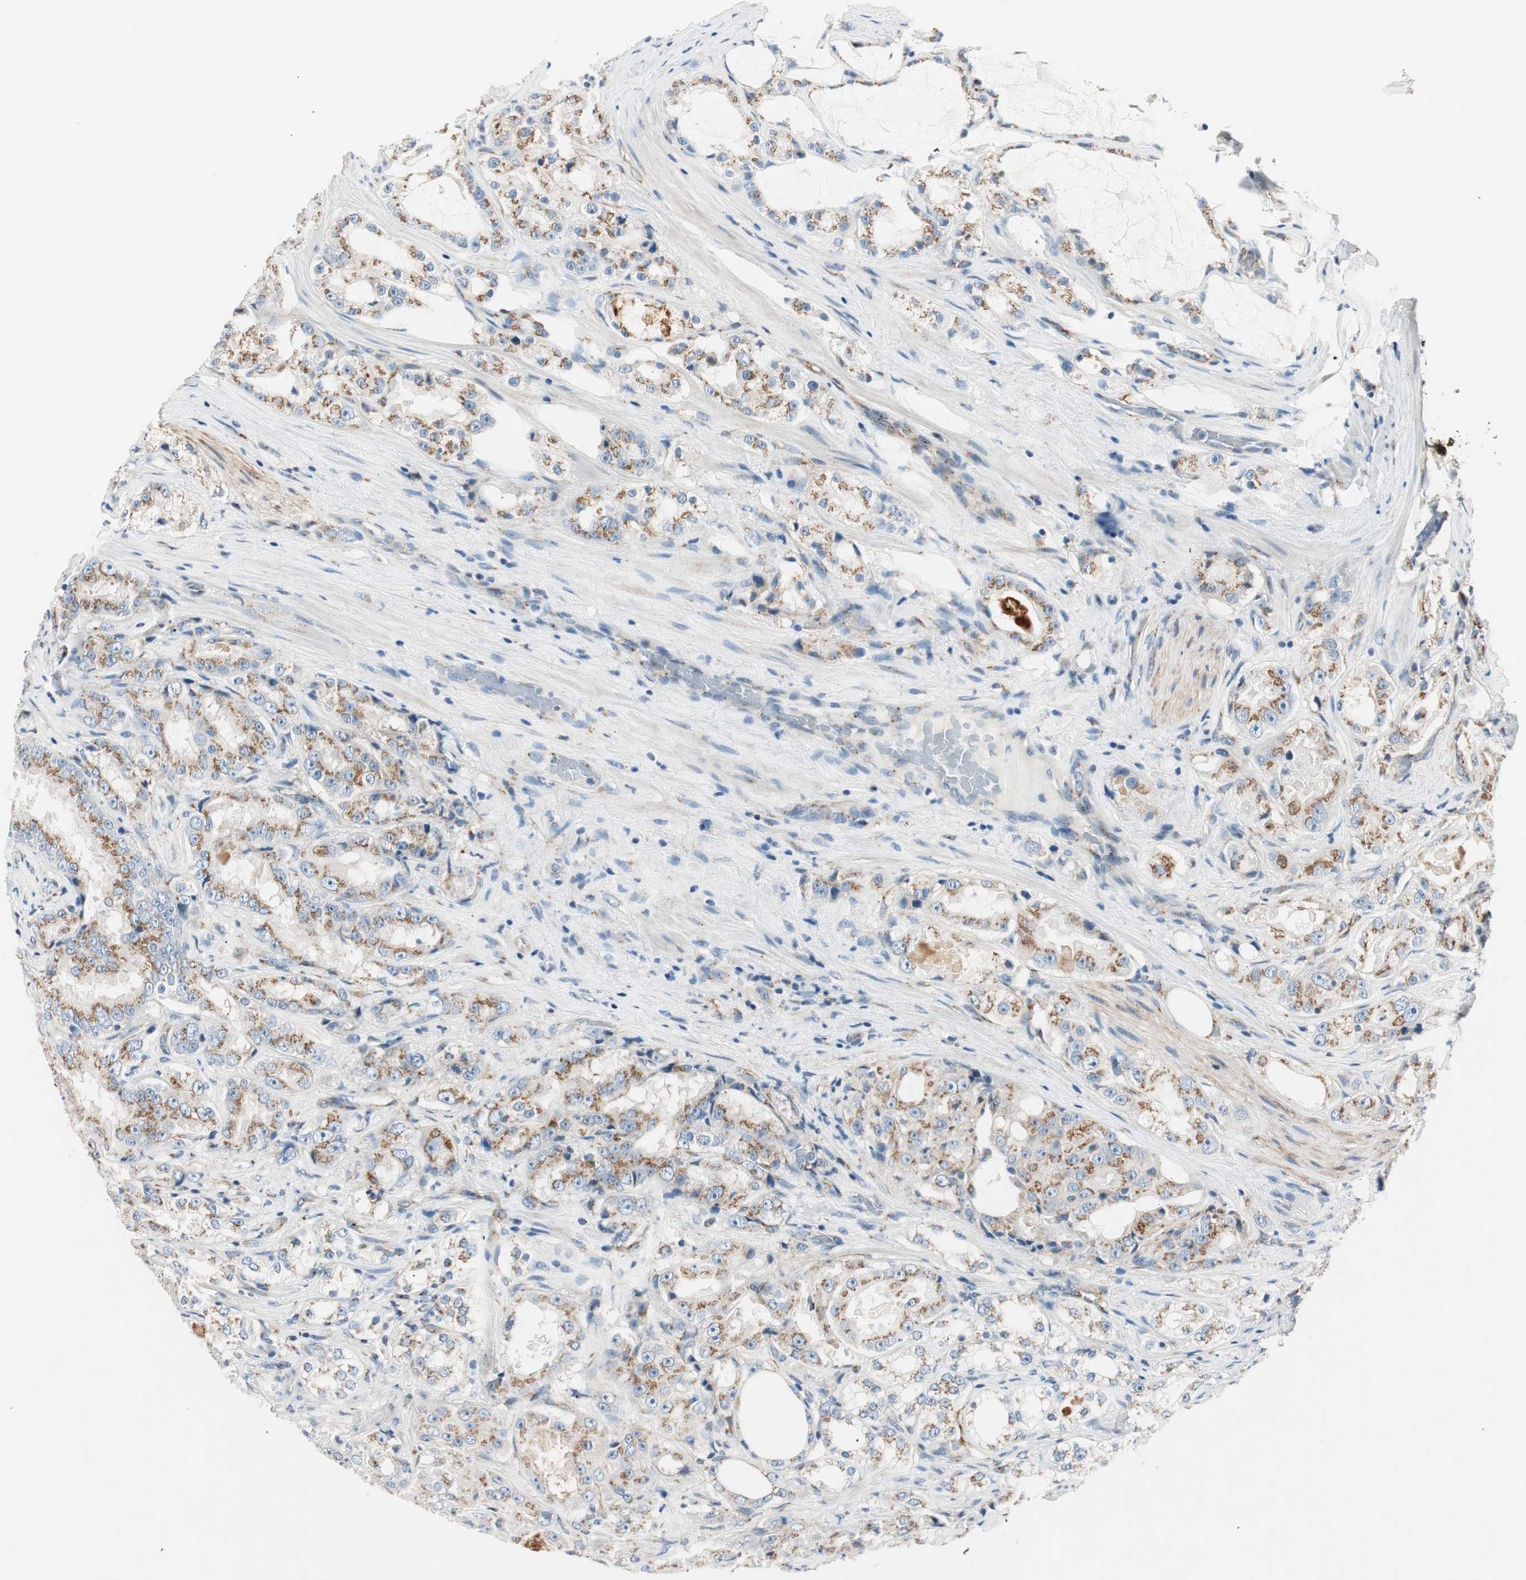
{"staining": {"intensity": "moderate", "quantity": ">75%", "location": "cytoplasmic/membranous"}, "tissue": "prostate cancer", "cell_type": "Tumor cells", "image_type": "cancer", "snomed": [{"axis": "morphology", "description": "Adenocarcinoma, High grade"}, {"axis": "topography", "description": "Prostate"}], "caption": "Protein staining exhibits moderate cytoplasmic/membranous expression in approximately >75% of tumor cells in high-grade adenocarcinoma (prostate). The protein of interest is shown in brown color, while the nuclei are stained blue.", "gene": "TMF1", "patient": {"sex": "male", "age": 73}}